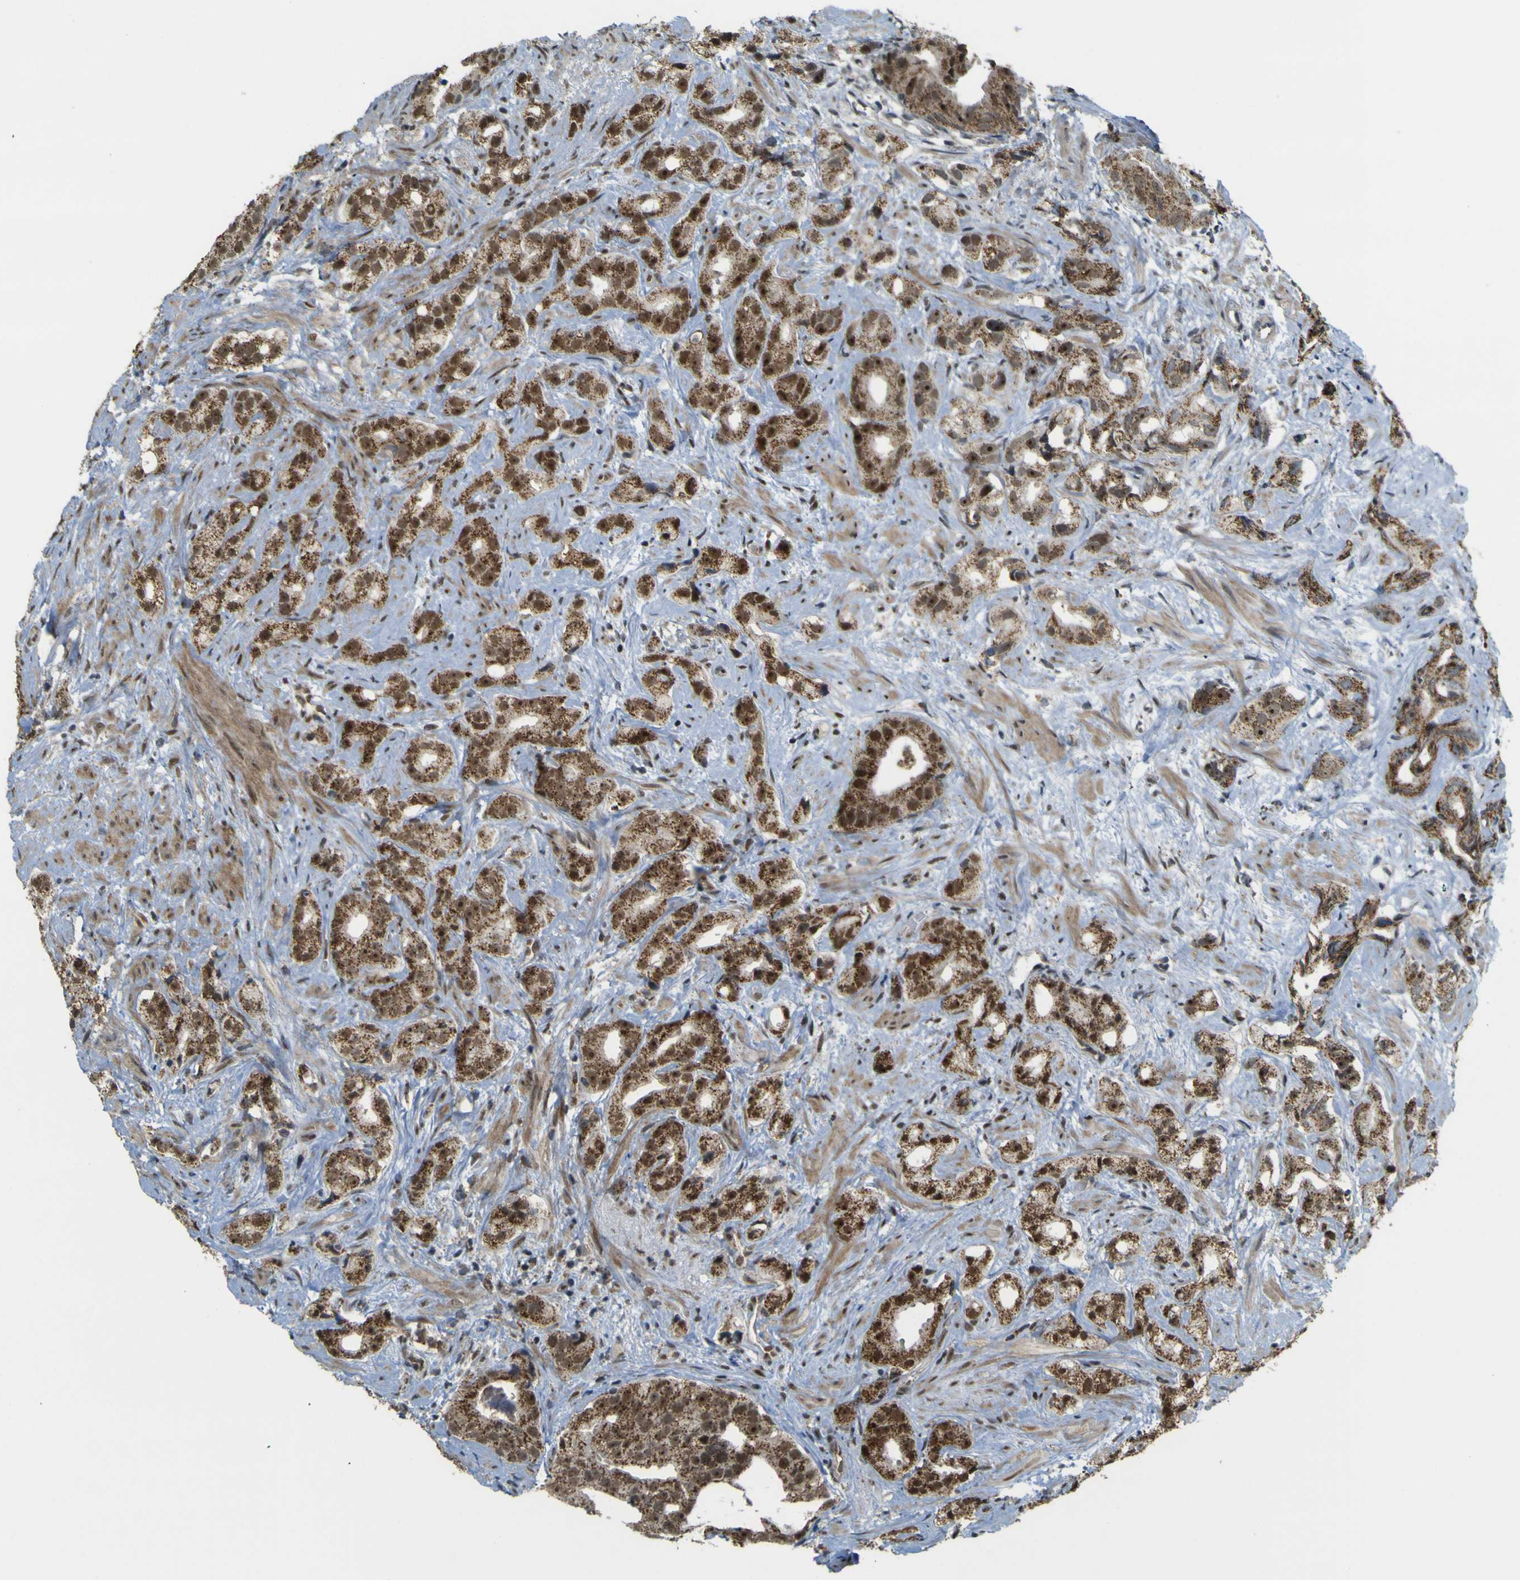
{"staining": {"intensity": "strong", "quantity": ">75%", "location": "cytoplasmic/membranous,nuclear"}, "tissue": "prostate cancer", "cell_type": "Tumor cells", "image_type": "cancer", "snomed": [{"axis": "morphology", "description": "Adenocarcinoma, Low grade"}, {"axis": "topography", "description": "Prostate"}], "caption": "An immunohistochemistry (IHC) histopathology image of tumor tissue is shown. Protein staining in brown highlights strong cytoplasmic/membranous and nuclear positivity in prostate adenocarcinoma (low-grade) within tumor cells.", "gene": "ACBD5", "patient": {"sex": "male", "age": 89}}